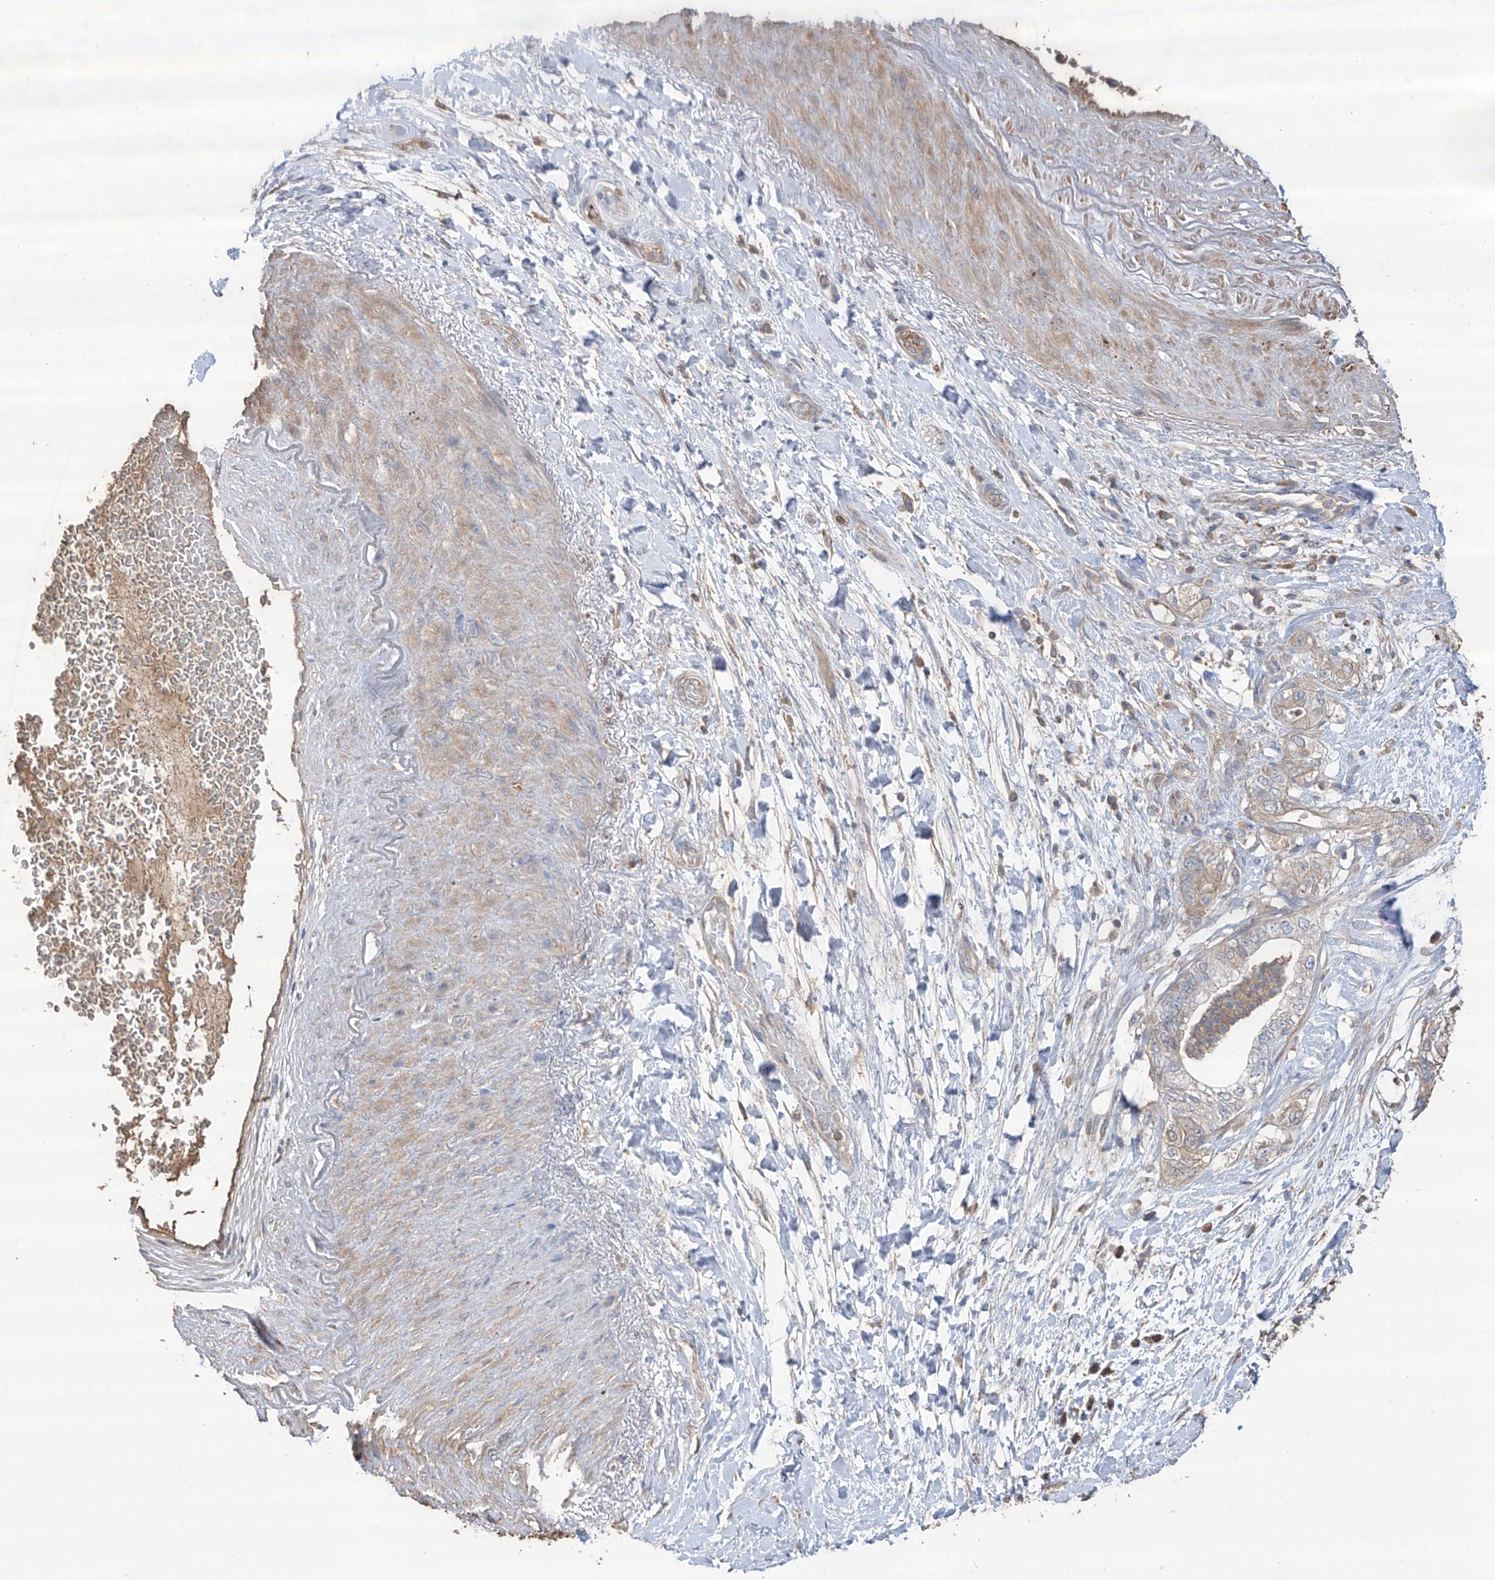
{"staining": {"intensity": "negative", "quantity": "none", "location": "none"}, "tissue": "pancreatic cancer", "cell_type": "Tumor cells", "image_type": "cancer", "snomed": [{"axis": "morphology", "description": "Adenocarcinoma, NOS"}, {"axis": "topography", "description": "Pancreas"}], "caption": "The photomicrograph demonstrates no staining of tumor cells in pancreatic cancer (adenocarcinoma).", "gene": "EDN1", "patient": {"sex": "female", "age": 73}}